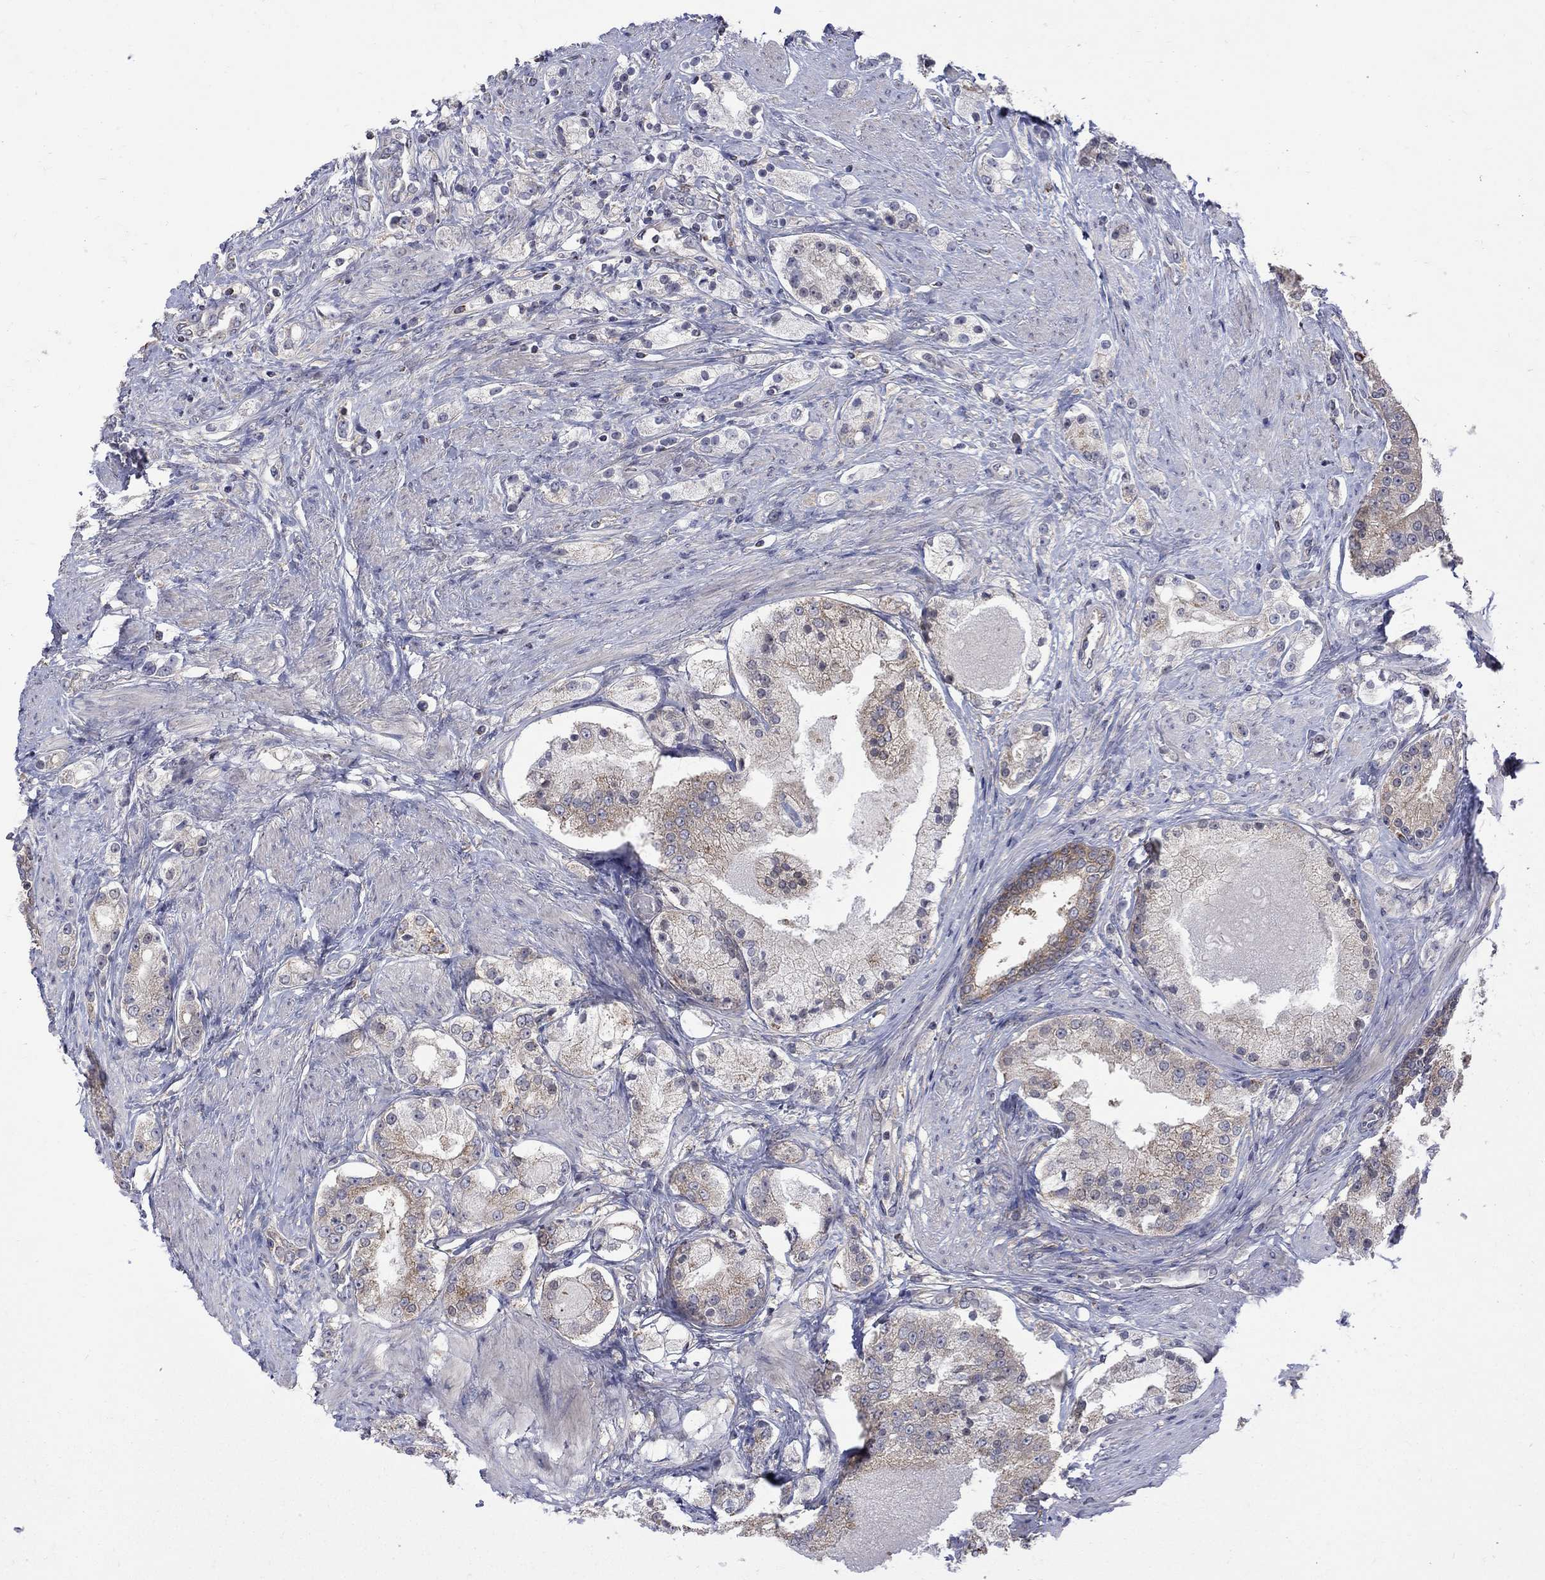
{"staining": {"intensity": "moderate", "quantity": "<25%", "location": "cytoplasmic/membranous"}, "tissue": "prostate cancer", "cell_type": "Tumor cells", "image_type": "cancer", "snomed": [{"axis": "morphology", "description": "Adenocarcinoma, NOS"}, {"axis": "topography", "description": "Prostate and seminal vesicle, NOS"}, {"axis": "topography", "description": "Prostate"}], "caption": "The immunohistochemical stain highlights moderate cytoplasmic/membranous positivity in tumor cells of adenocarcinoma (prostate) tissue. Using DAB (3,3'-diaminobenzidine) (brown) and hematoxylin (blue) stains, captured at high magnification using brightfield microscopy.", "gene": "SH2B1", "patient": {"sex": "male", "age": 67}}